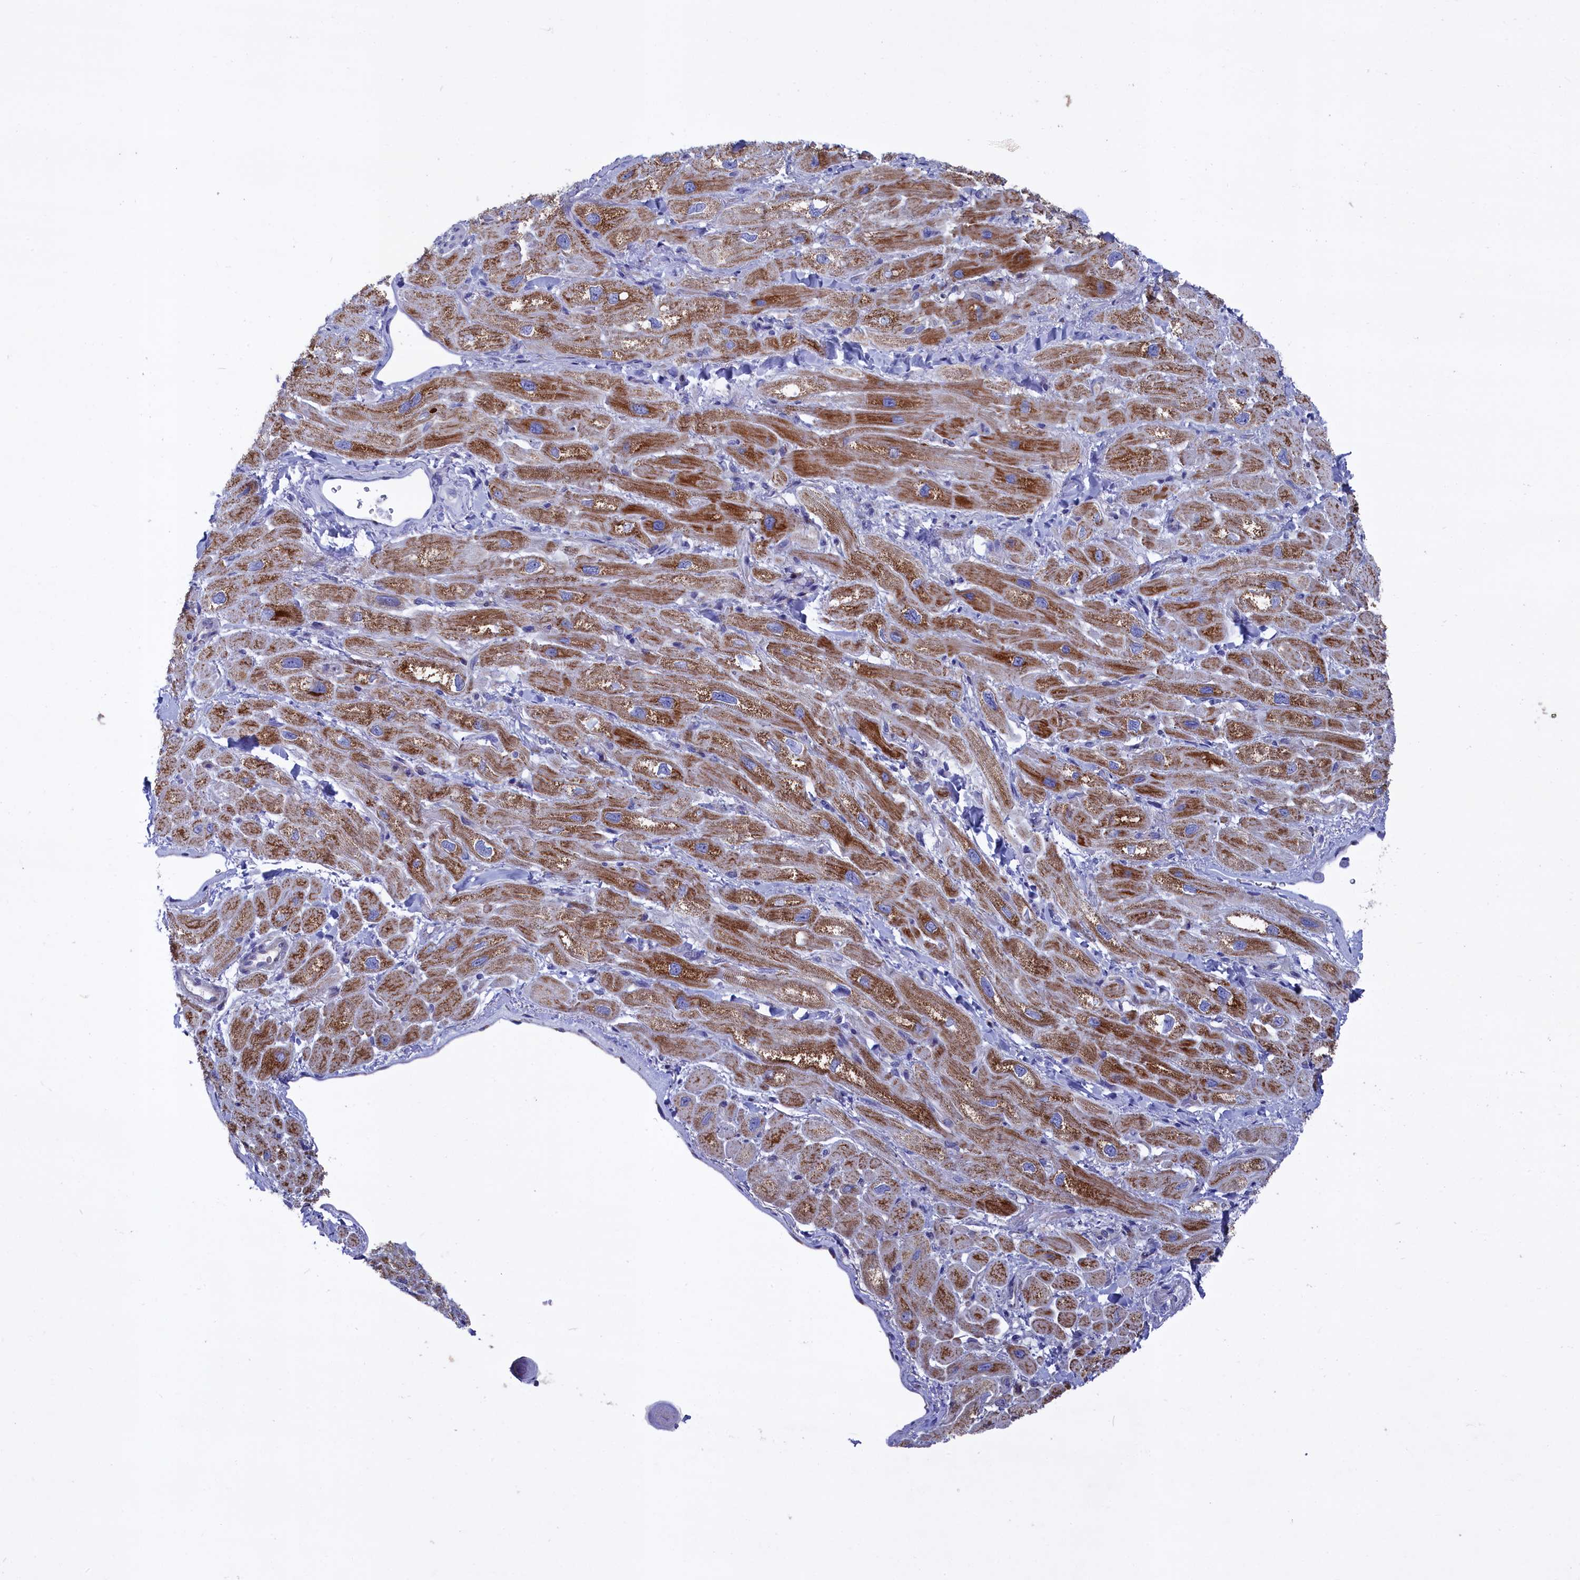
{"staining": {"intensity": "strong", "quantity": ">75%", "location": "cytoplasmic/membranous"}, "tissue": "heart muscle", "cell_type": "Cardiomyocytes", "image_type": "normal", "snomed": [{"axis": "morphology", "description": "Normal tissue, NOS"}, {"axis": "topography", "description": "Heart"}], "caption": "Immunohistochemistry of benign human heart muscle exhibits high levels of strong cytoplasmic/membranous positivity in approximately >75% of cardiomyocytes. (brown staining indicates protein expression, while blue staining denotes nuclei).", "gene": "GPR108", "patient": {"sex": "male", "age": 65}}